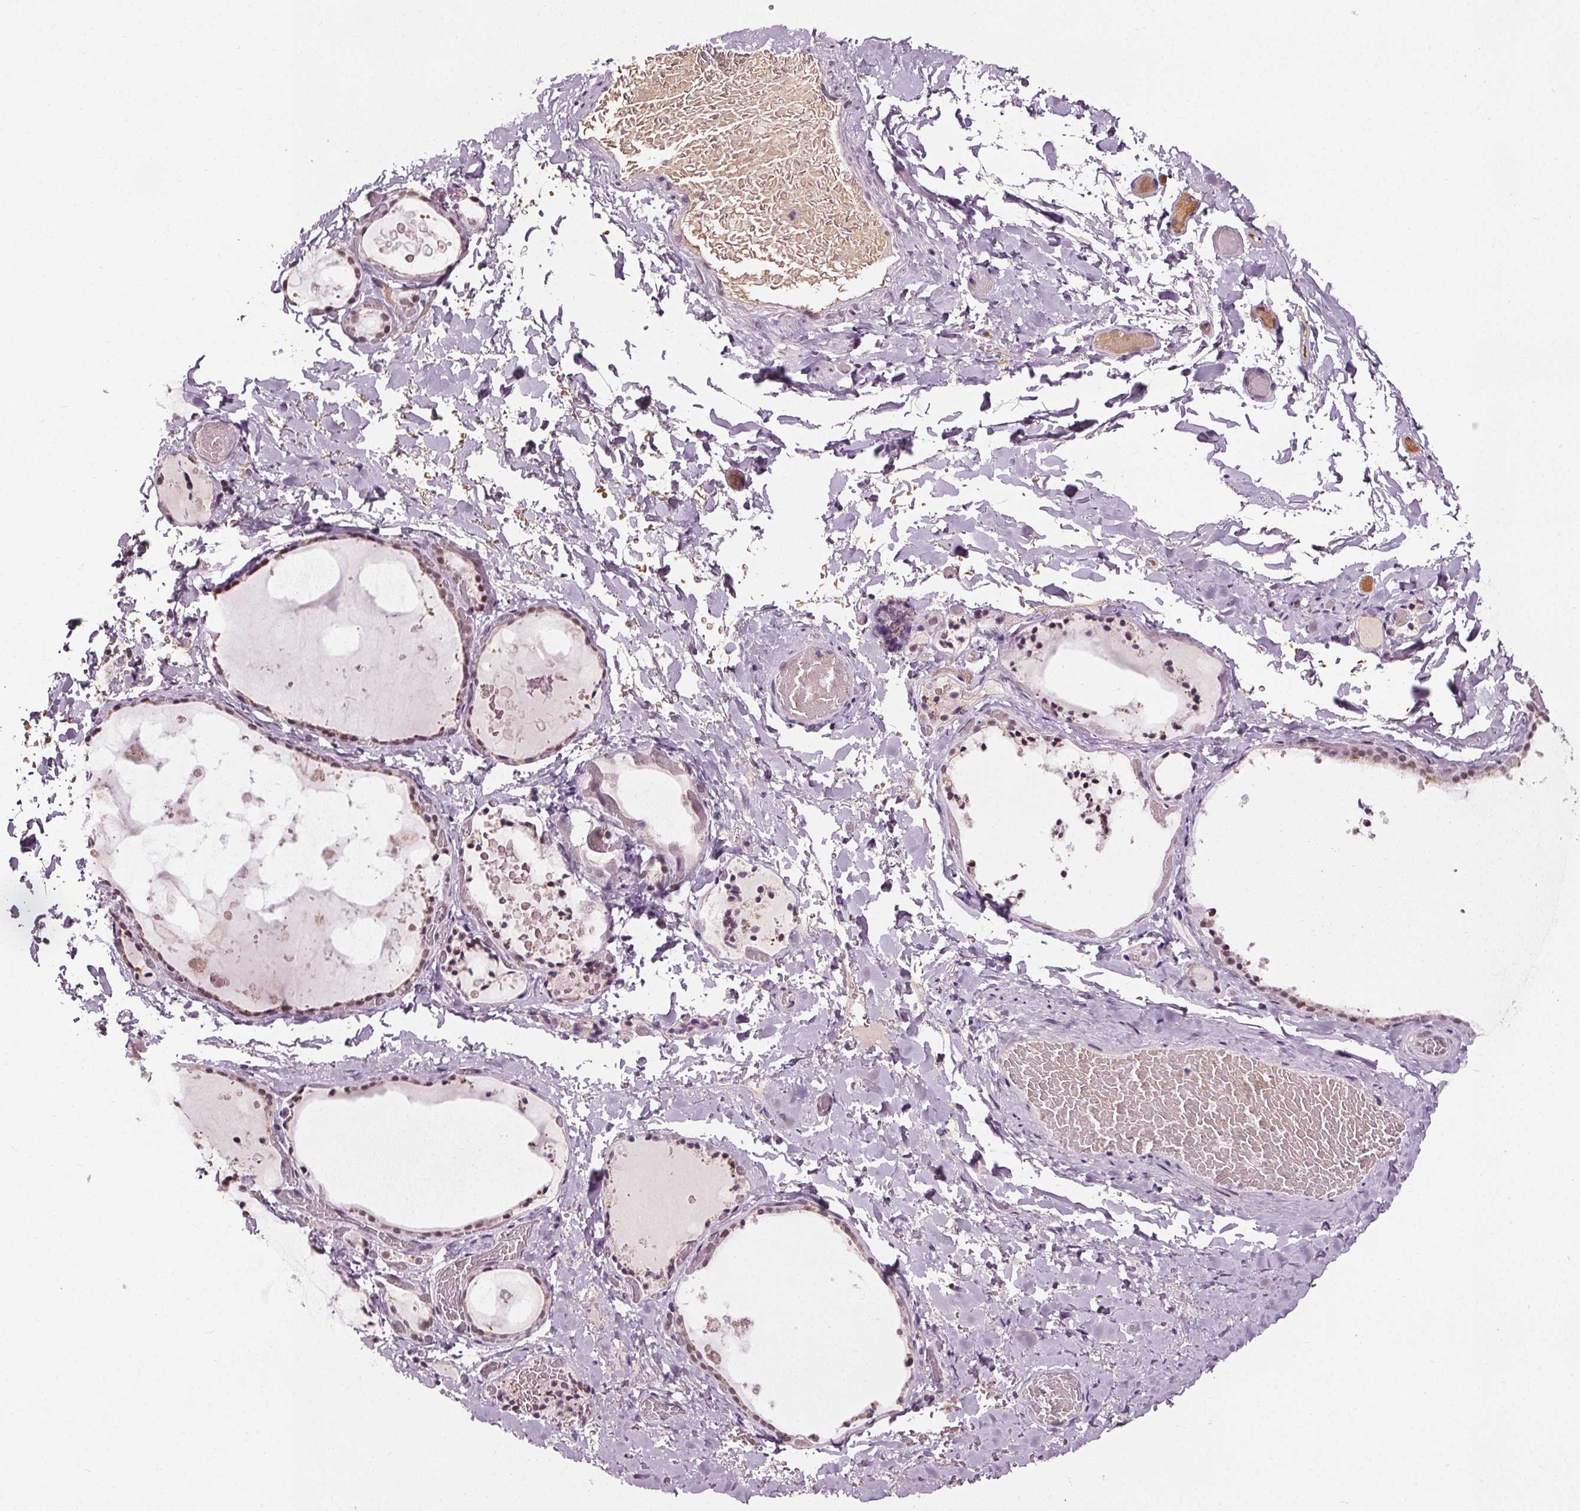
{"staining": {"intensity": "moderate", "quantity": "25%-75%", "location": "nuclear"}, "tissue": "thyroid gland", "cell_type": "Glandular cells", "image_type": "normal", "snomed": [{"axis": "morphology", "description": "Normal tissue, NOS"}, {"axis": "topography", "description": "Thyroid gland"}], "caption": "Human thyroid gland stained with a protein marker demonstrates moderate staining in glandular cells.", "gene": "IWS1", "patient": {"sex": "female", "age": 56}}